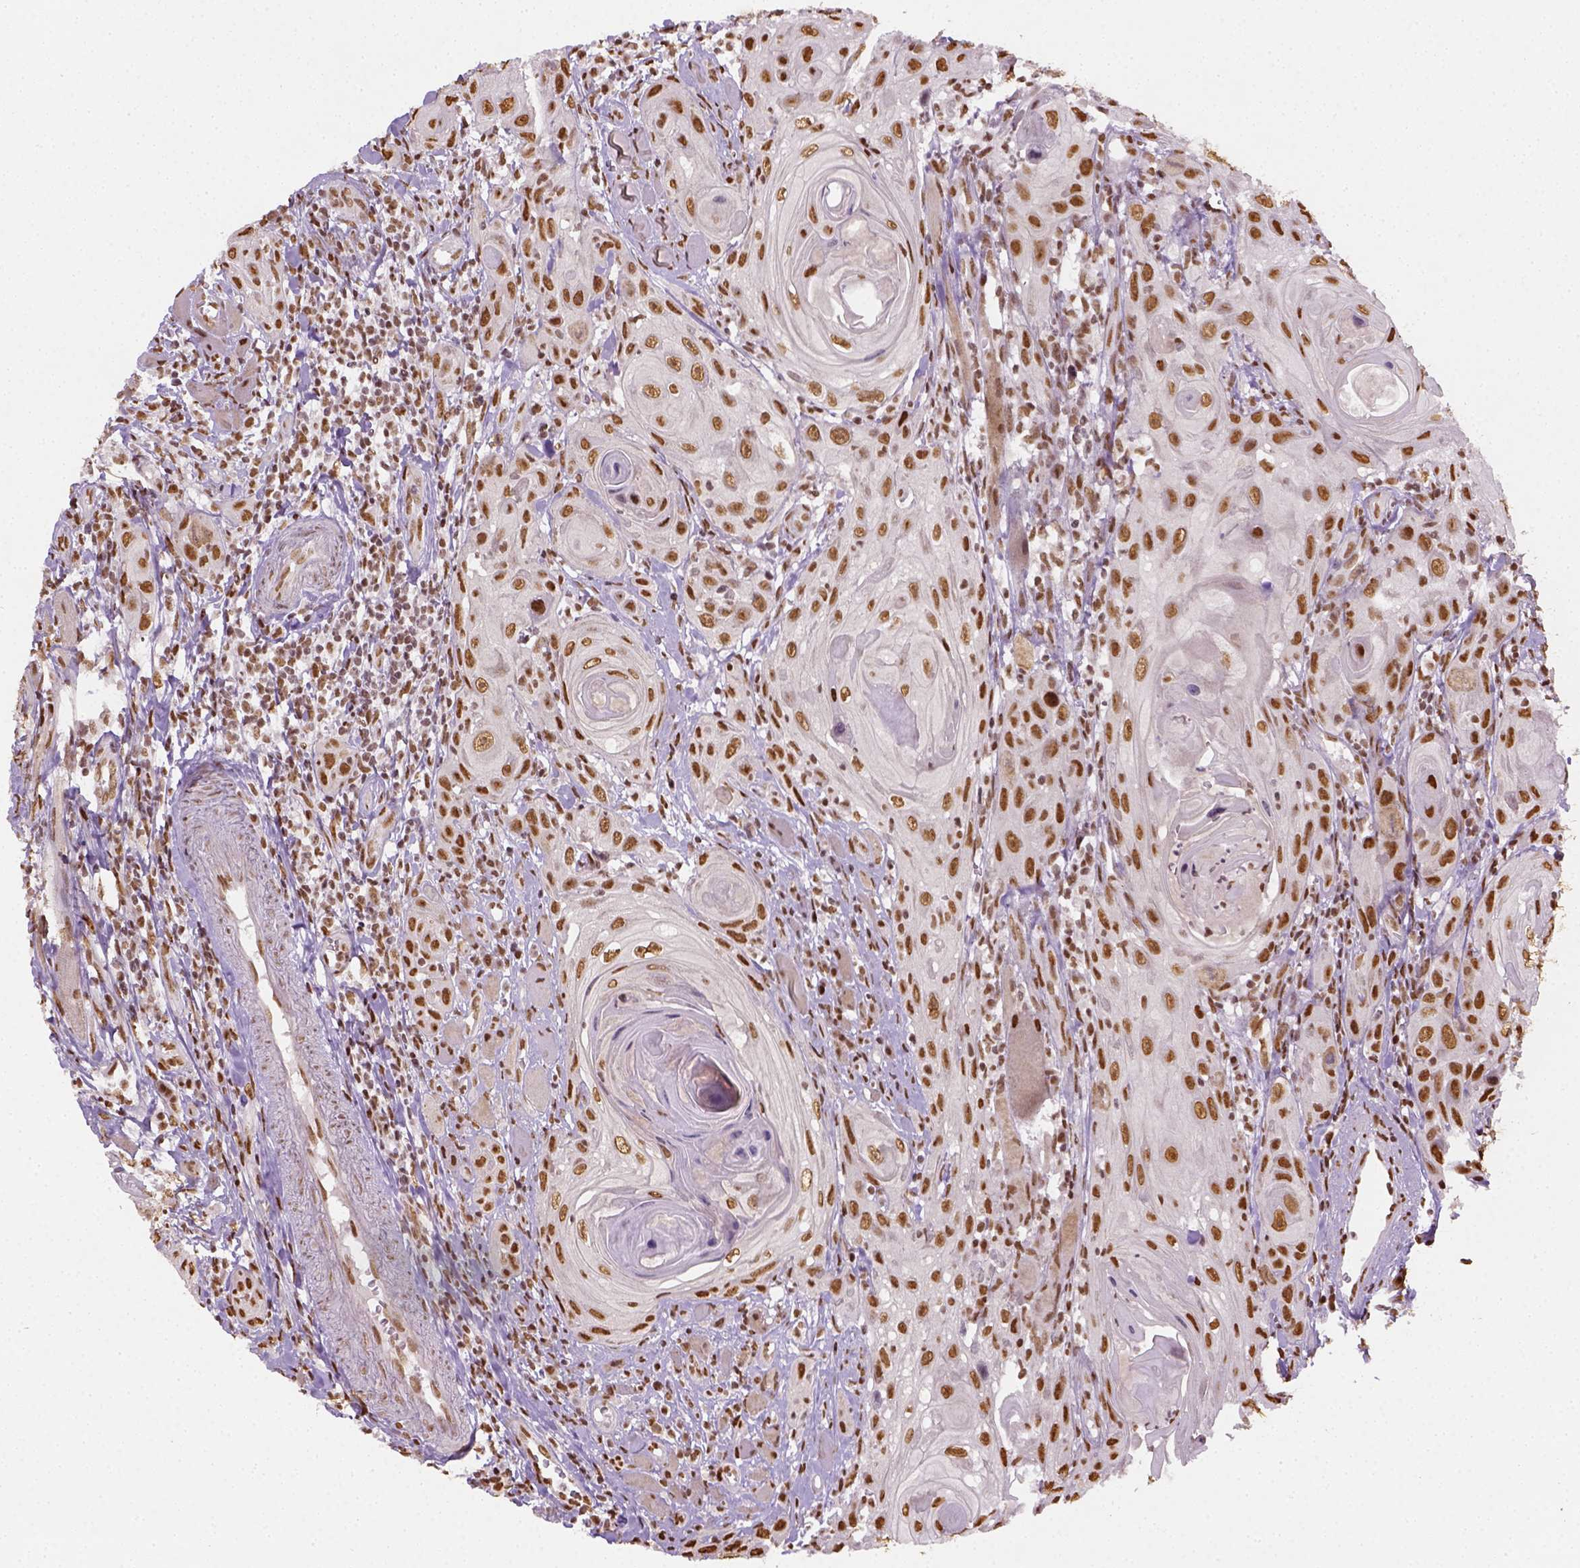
{"staining": {"intensity": "moderate", "quantity": ">75%", "location": "nuclear"}, "tissue": "head and neck cancer", "cell_type": "Tumor cells", "image_type": "cancer", "snomed": [{"axis": "morphology", "description": "Squamous cell carcinoma, NOS"}, {"axis": "topography", "description": "Head-Neck"}], "caption": "Head and neck cancer stained with a brown dye shows moderate nuclear positive staining in approximately >75% of tumor cells.", "gene": "FANCE", "patient": {"sex": "female", "age": 80}}